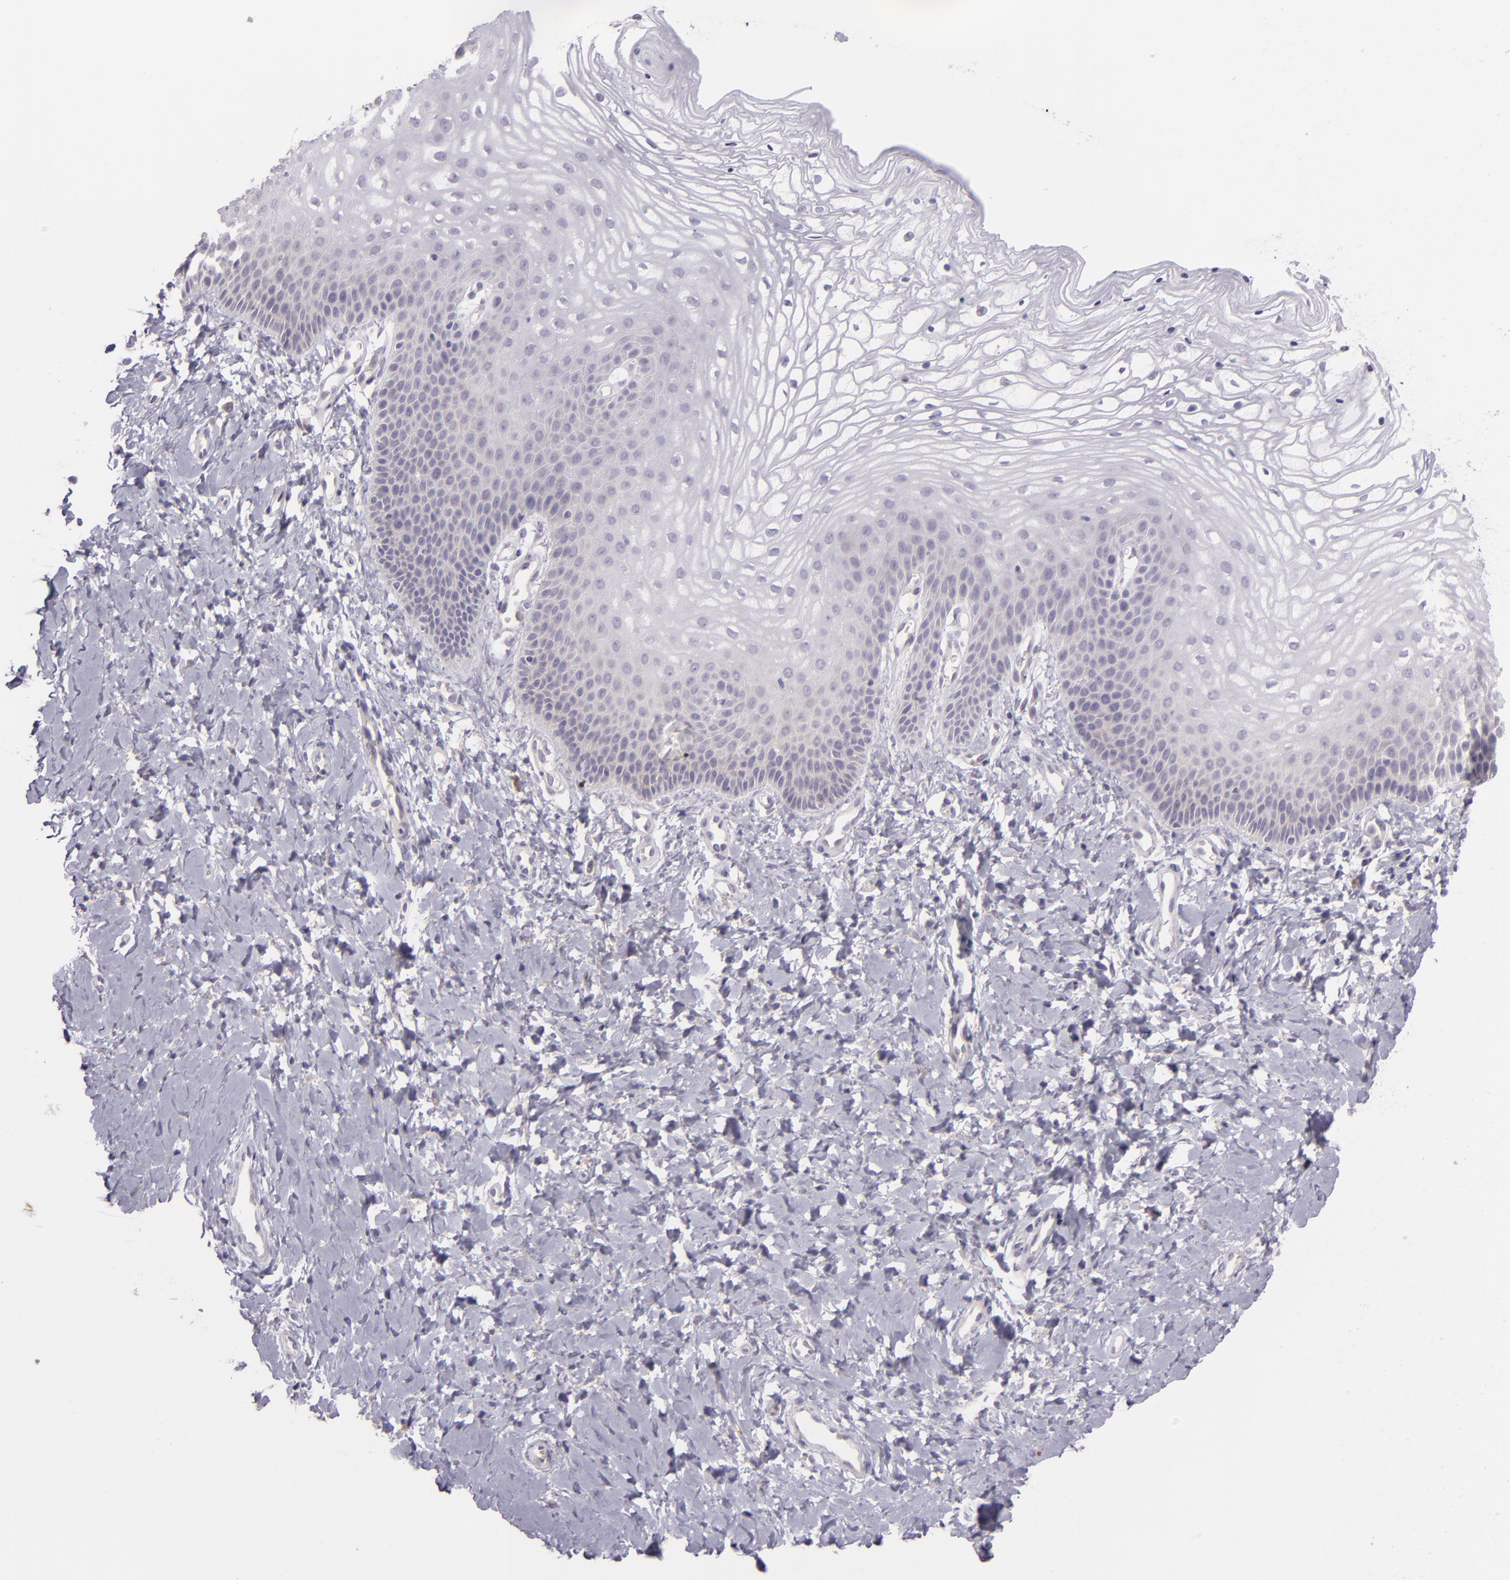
{"staining": {"intensity": "negative", "quantity": "none", "location": "none"}, "tissue": "vagina", "cell_type": "Squamous epithelial cells", "image_type": "normal", "snomed": [{"axis": "morphology", "description": "Normal tissue, NOS"}, {"axis": "topography", "description": "Vagina"}], "caption": "The photomicrograph demonstrates no staining of squamous epithelial cells in benign vagina. (DAB (3,3'-diaminobenzidine) immunohistochemistry, high magnification).", "gene": "ZC3H7B", "patient": {"sex": "female", "age": 68}}